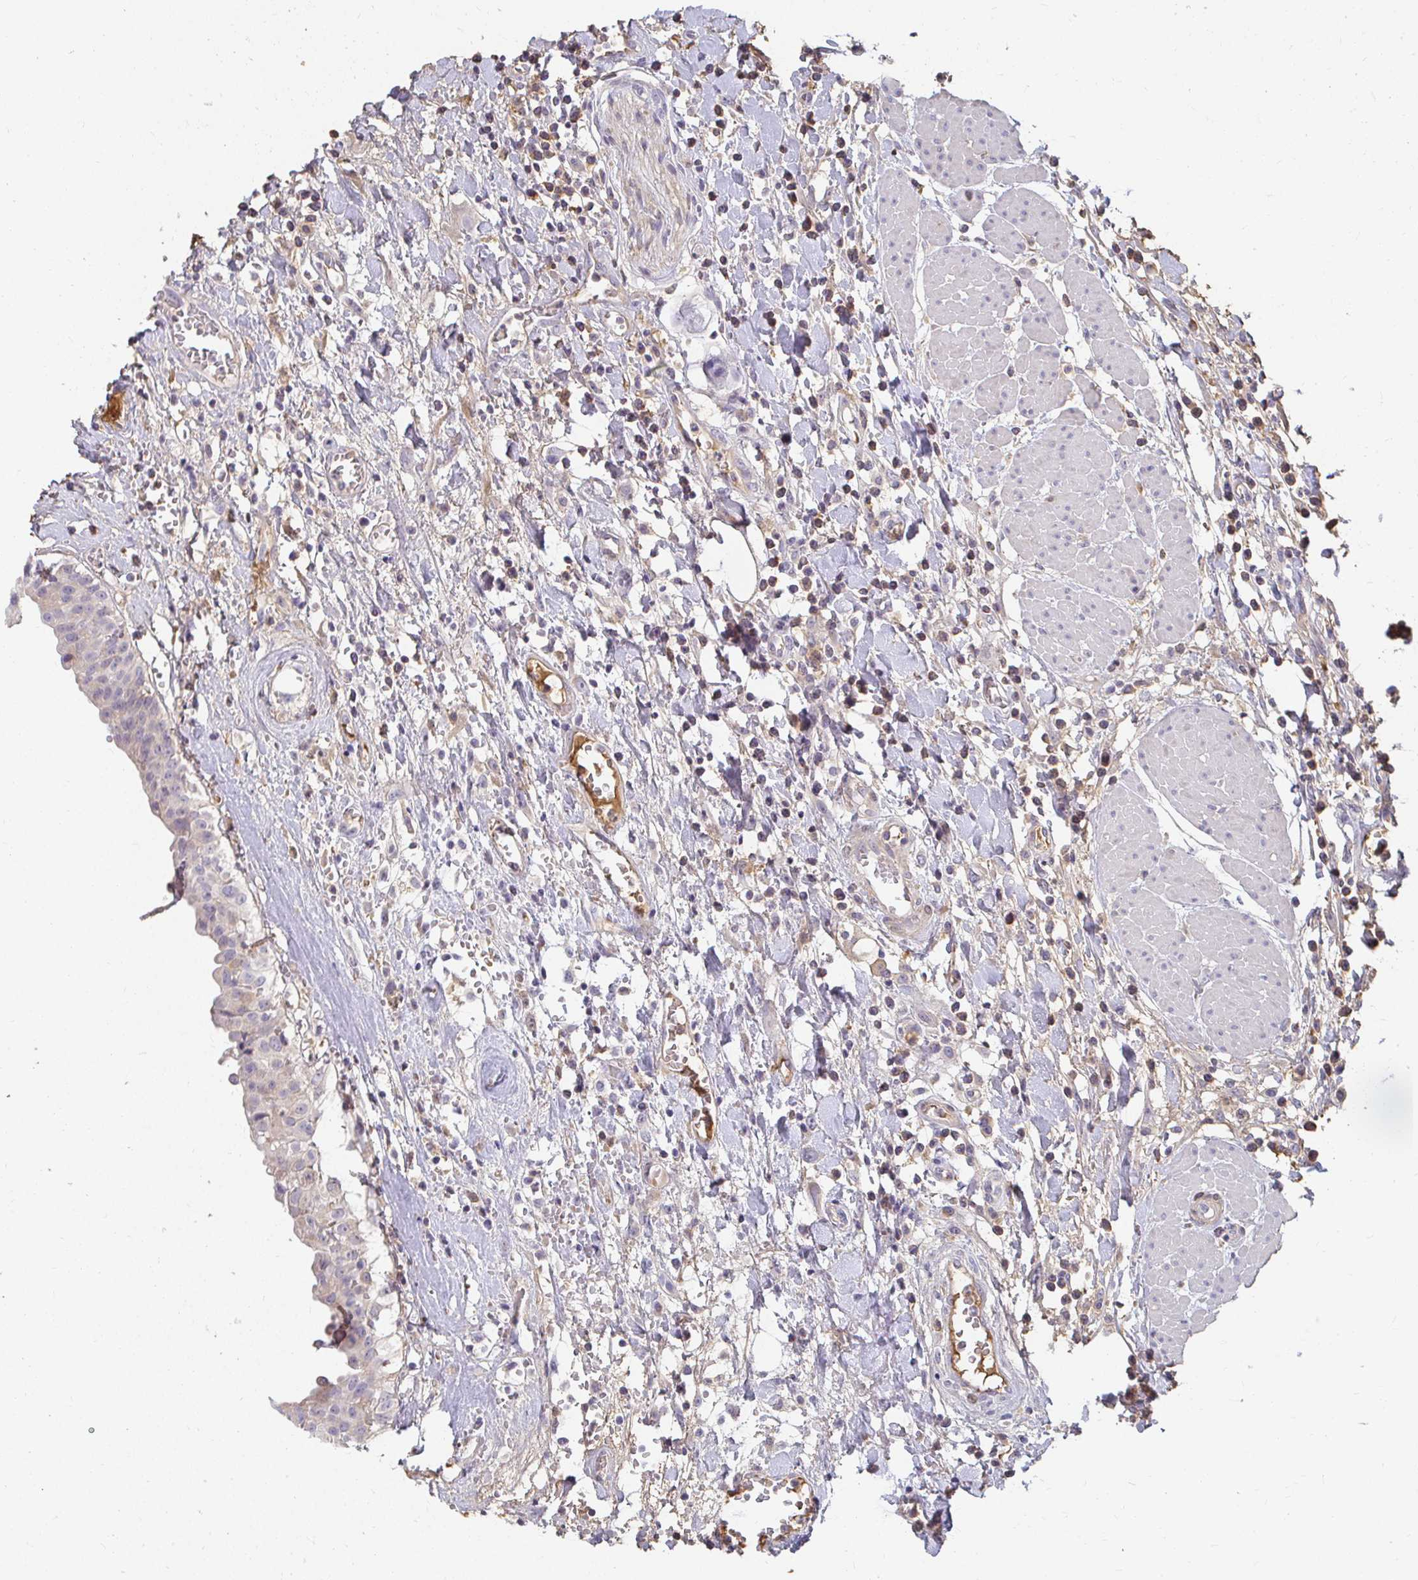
{"staining": {"intensity": "negative", "quantity": "none", "location": "none"}, "tissue": "urinary bladder", "cell_type": "Urothelial cells", "image_type": "normal", "snomed": [{"axis": "morphology", "description": "Normal tissue, NOS"}, {"axis": "topography", "description": "Urinary bladder"}], "caption": "High magnification brightfield microscopy of unremarkable urinary bladder stained with DAB (brown) and counterstained with hematoxylin (blue): urothelial cells show no significant expression. (Stains: DAB immunohistochemistry with hematoxylin counter stain, Microscopy: brightfield microscopy at high magnification).", "gene": "LOXL4", "patient": {"sex": "male", "age": 64}}